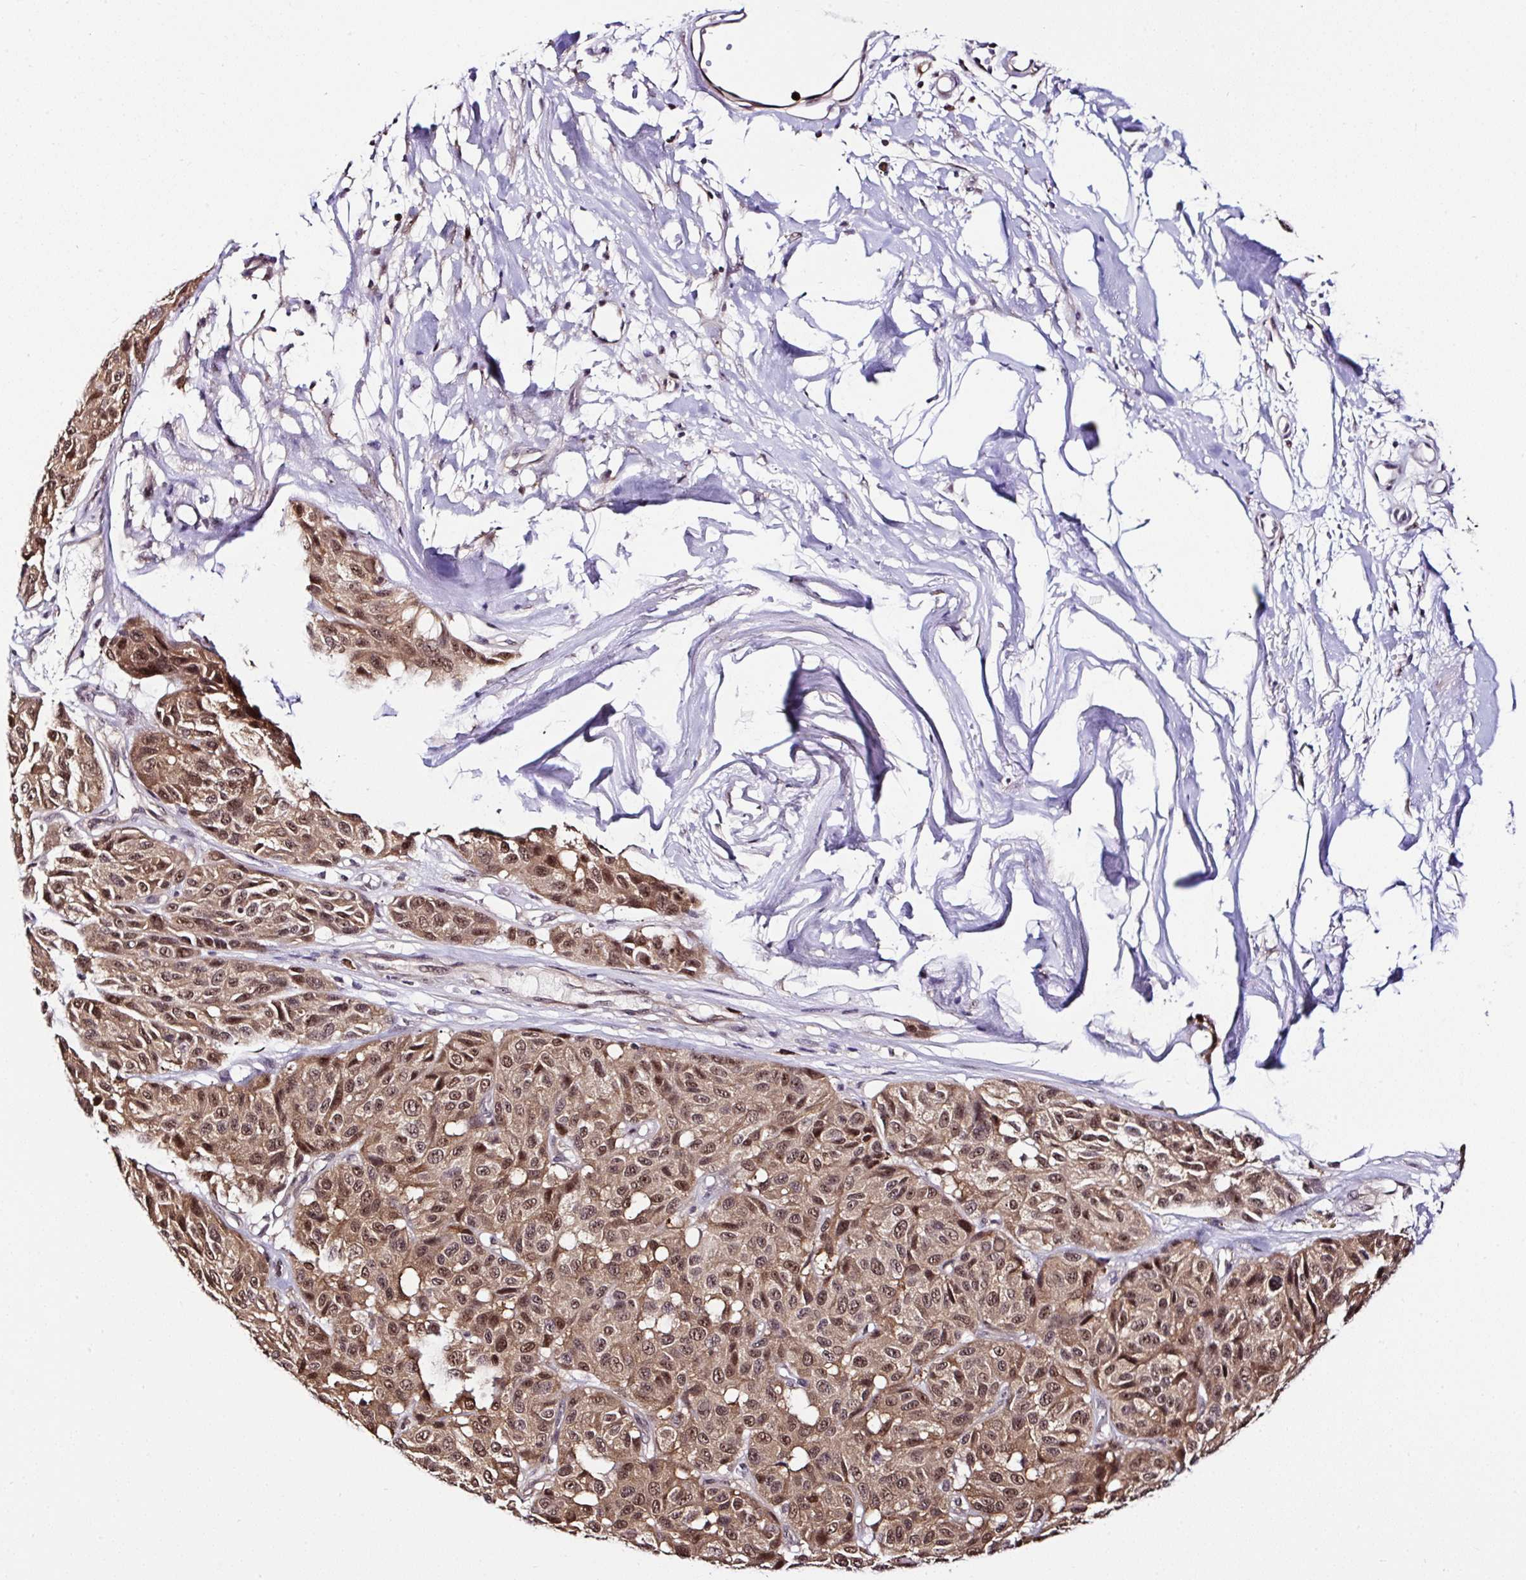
{"staining": {"intensity": "moderate", "quantity": ">75%", "location": "cytoplasmic/membranous,nuclear"}, "tissue": "melanoma", "cell_type": "Tumor cells", "image_type": "cancer", "snomed": [{"axis": "morphology", "description": "Malignant melanoma, NOS"}, {"axis": "topography", "description": "Skin"}], "caption": "A brown stain labels moderate cytoplasmic/membranous and nuclear expression of a protein in human malignant melanoma tumor cells. Immunohistochemistry stains the protein in brown and the nuclei are stained blue.", "gene": "PIN4", "patient": {"sex": "female", "age": 66}}